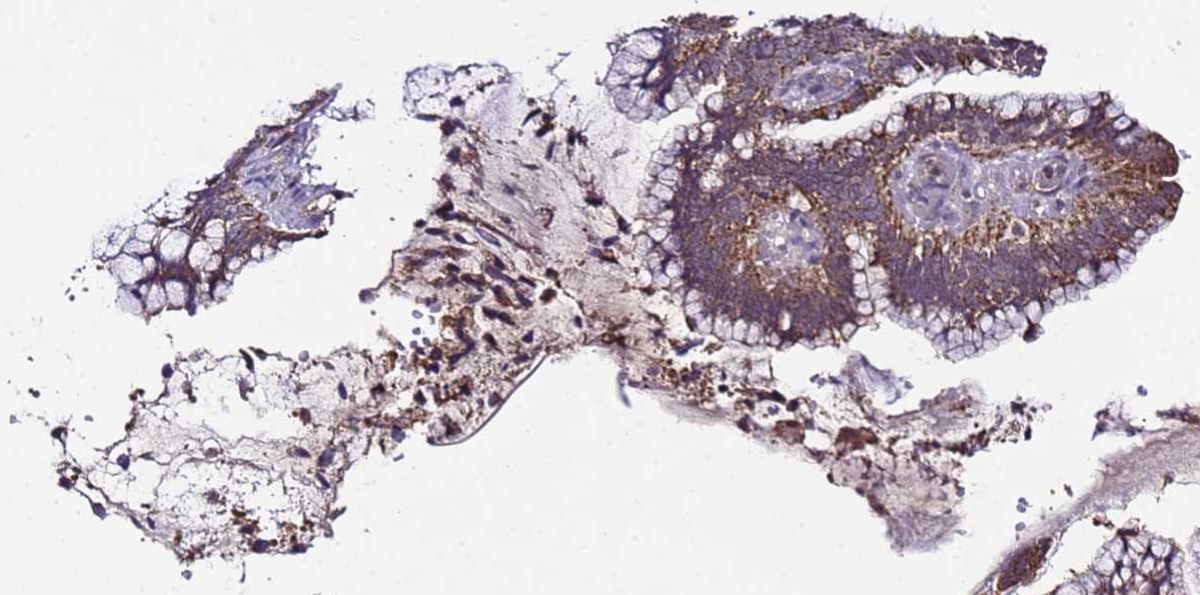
{"staining": {"intensity": "moderate", "quantity": ">75%", "location": "cytoplasmic/membranous"}, "tissue": "cervical cancer", "cell_type": "Tumor cells", "image_type": "cancer", "snomed": [{"axis": "morphology", "description": "Adenocarcinoma, NOS"}, {"axis": "topography", "description": "Cervix"}], "caption": "Cervical cancer (adenocarcinoma) stained with a brown dye shows moderate cytoplasmic/membranous positive positivity in about >75% of tumor cells.", "gene": "HSPBAP1", "patient": {"sex": "female", "age": 44}}